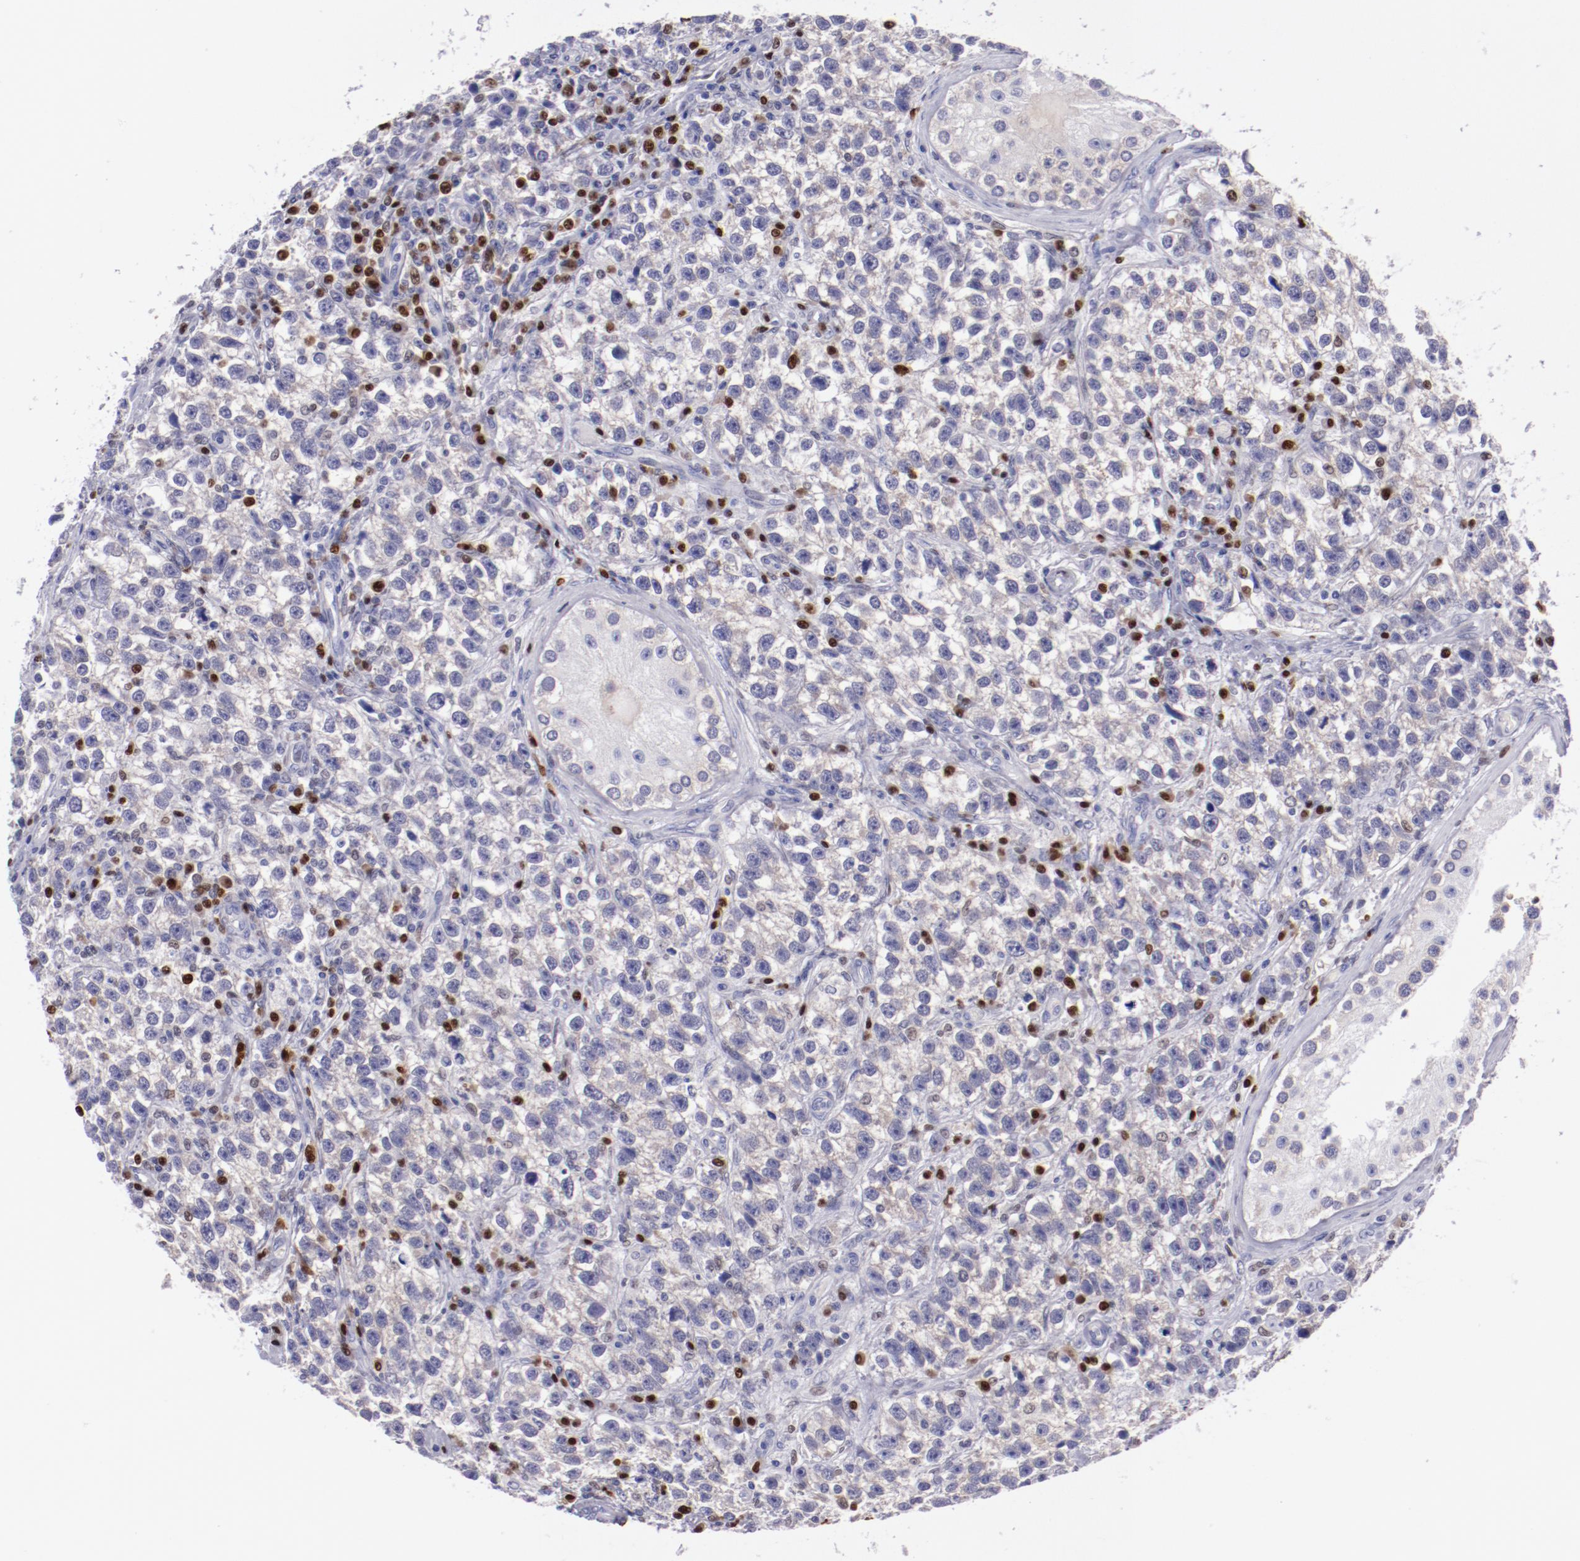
{"staining": {"intensity": "weak", "quantity": ">75%", "location": "cytoplasmic/membranous"}, "tissue": "testis cancer", "cell_type": "Tumor cells", "image_type": "cancer", "snomed": [{"axis": "morphology", "description": "Seminoma, NOS"}, {"axis": "topography", "description": "Testis"}], "caption": "Testis cancer stained with DAB (3,3'-diaminobenzidine) immunohistochemistry demonstrates low levels of weak cytoplasmic/membranous staining in about >75% of tumor cells. Immunohistochemistry (ihc) stains the protein in brown and the nuclei are stained blue.", "gene": "IRF8", "patient": {"sex": "male", "age": 38}}